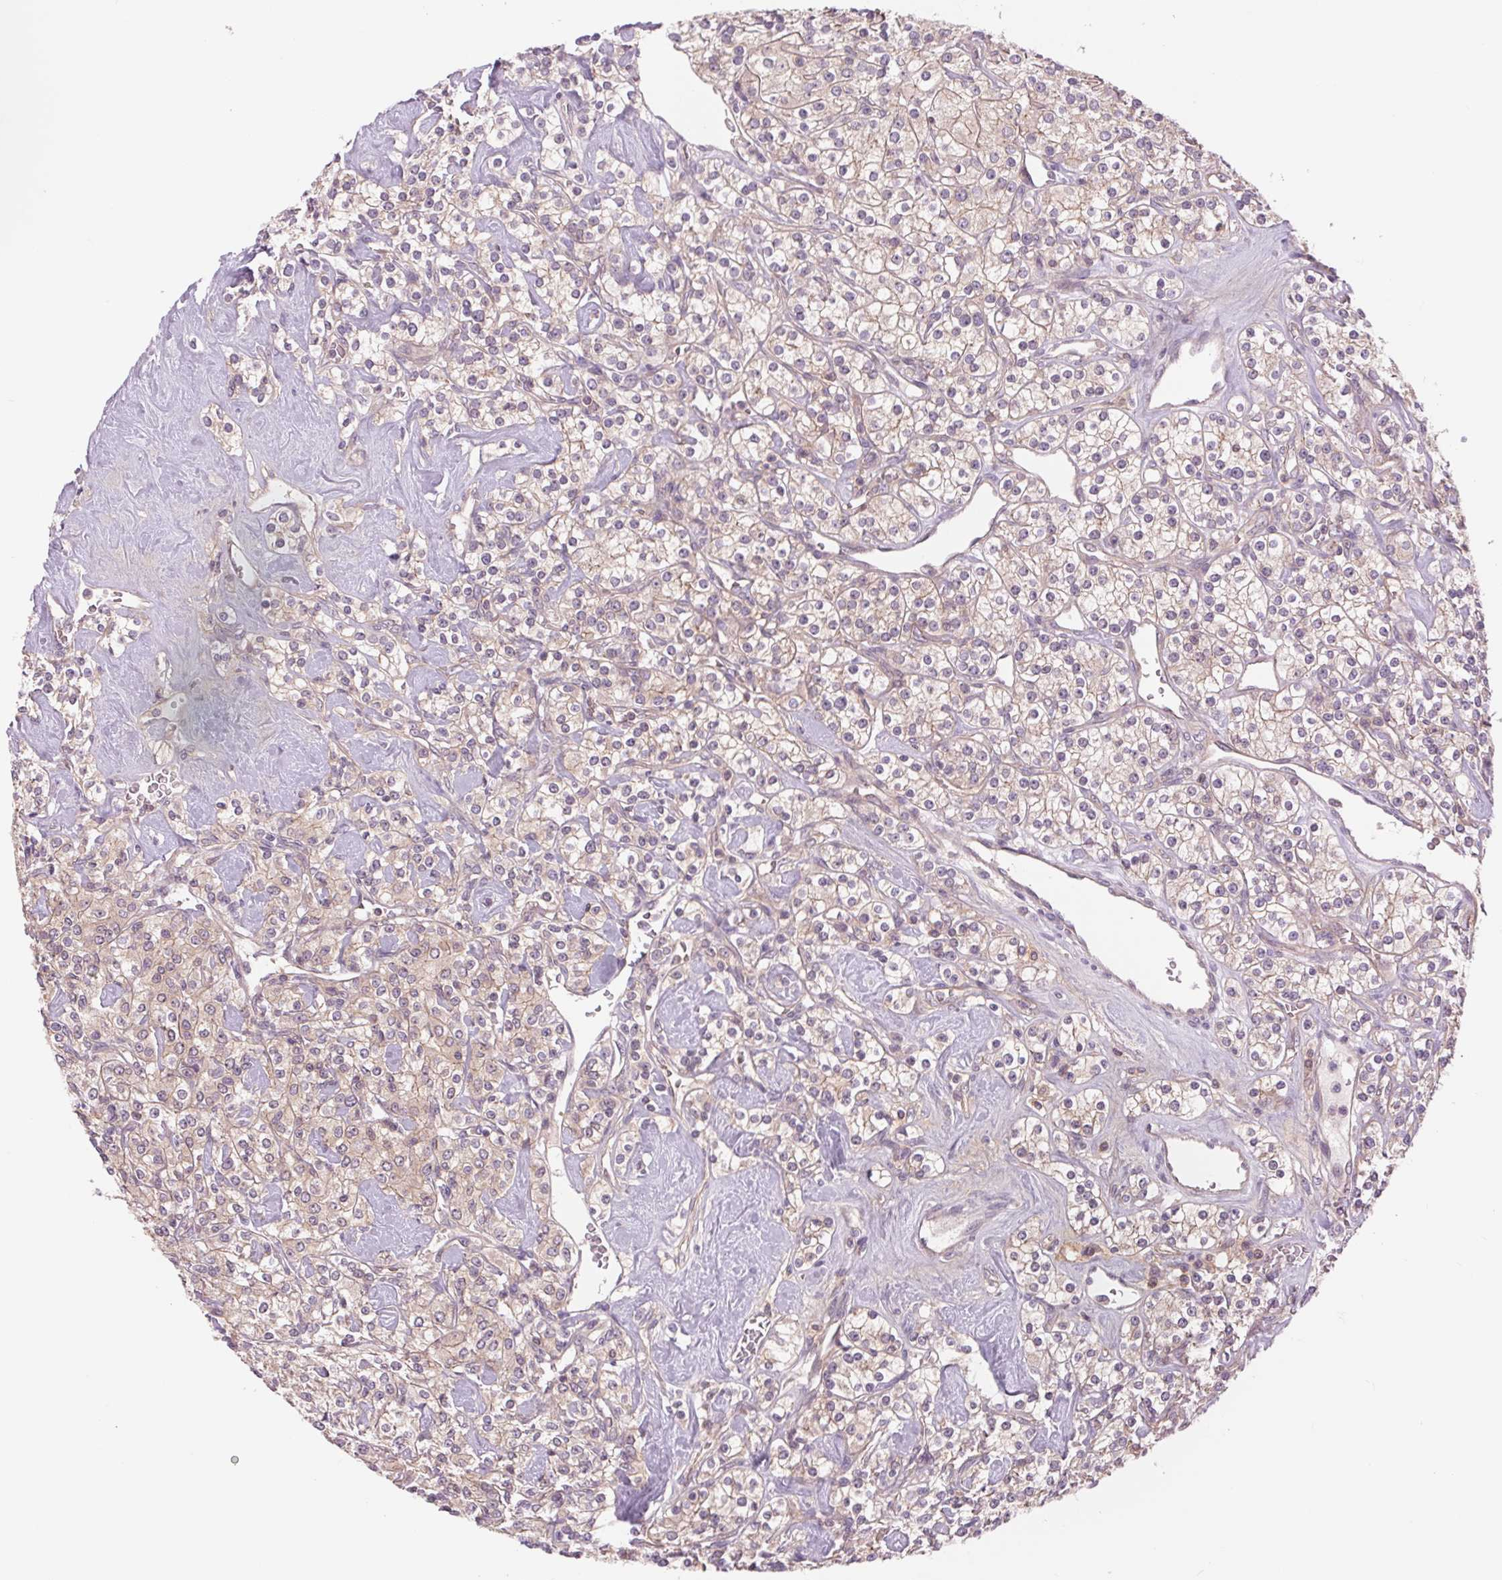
{"staining": {"intensity": "negative", "quantity": "none", "location": "none"}, "tissue": "renal cancer", "cell_type": "Tumor cells", "image_type": "cancer", "snomed": [{"axis": "morphology", "description": "Adenocarcinoma, NOS"}, {"axis": "topography", "description": "Kidney"}], "caption": "Immunohistochemistry (IHC) histopathology image of human renal cancer stained for a protein (brown), which displays no expression in tumor cells.", "gene": "SH3RF2", "patient": {"sex": "male", "age": 77}}